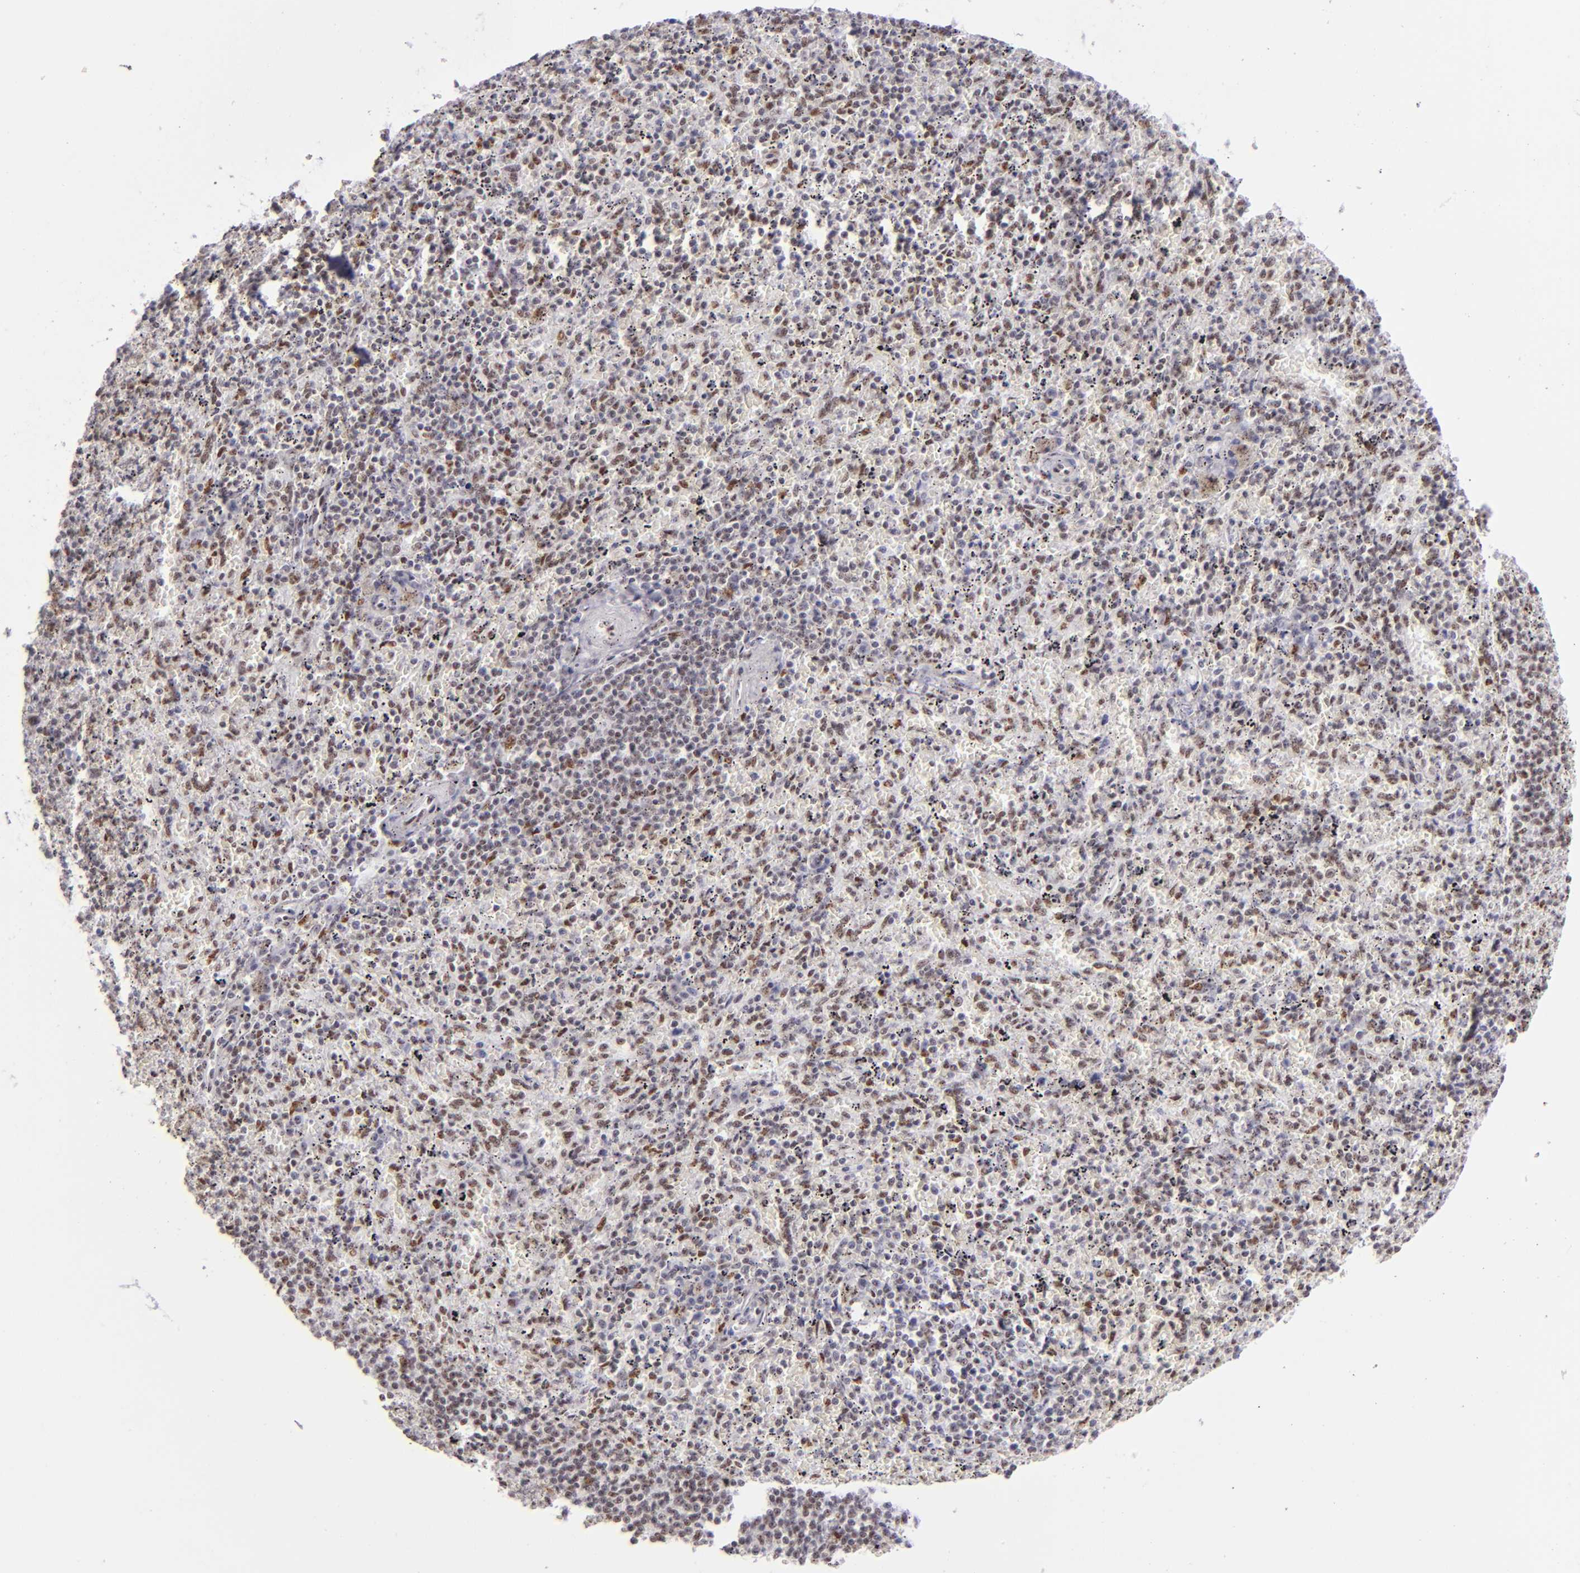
{"staining": {"intensity": "strong", "quantity": ">75%", "location": "nuclear"}, "tissue": "spleen", "cell_type": "Cells in red pulp", "image_type": "normal", "snomed": [{"axis": "morphology", "description": "Normal tissue, NOS"}, {"axis": "topography", "description": "Spleen"}], "caption": "Immunohistochemical staining of benign spleen shows >75% levels of strong nuclear protein expression in approximately >75% of cells in red pulp. The protein of interest is shown in brown color, while the nuclei are stained blue.", "gene": "TOP3A", "patient": {"sex": "female", "age": 43}}